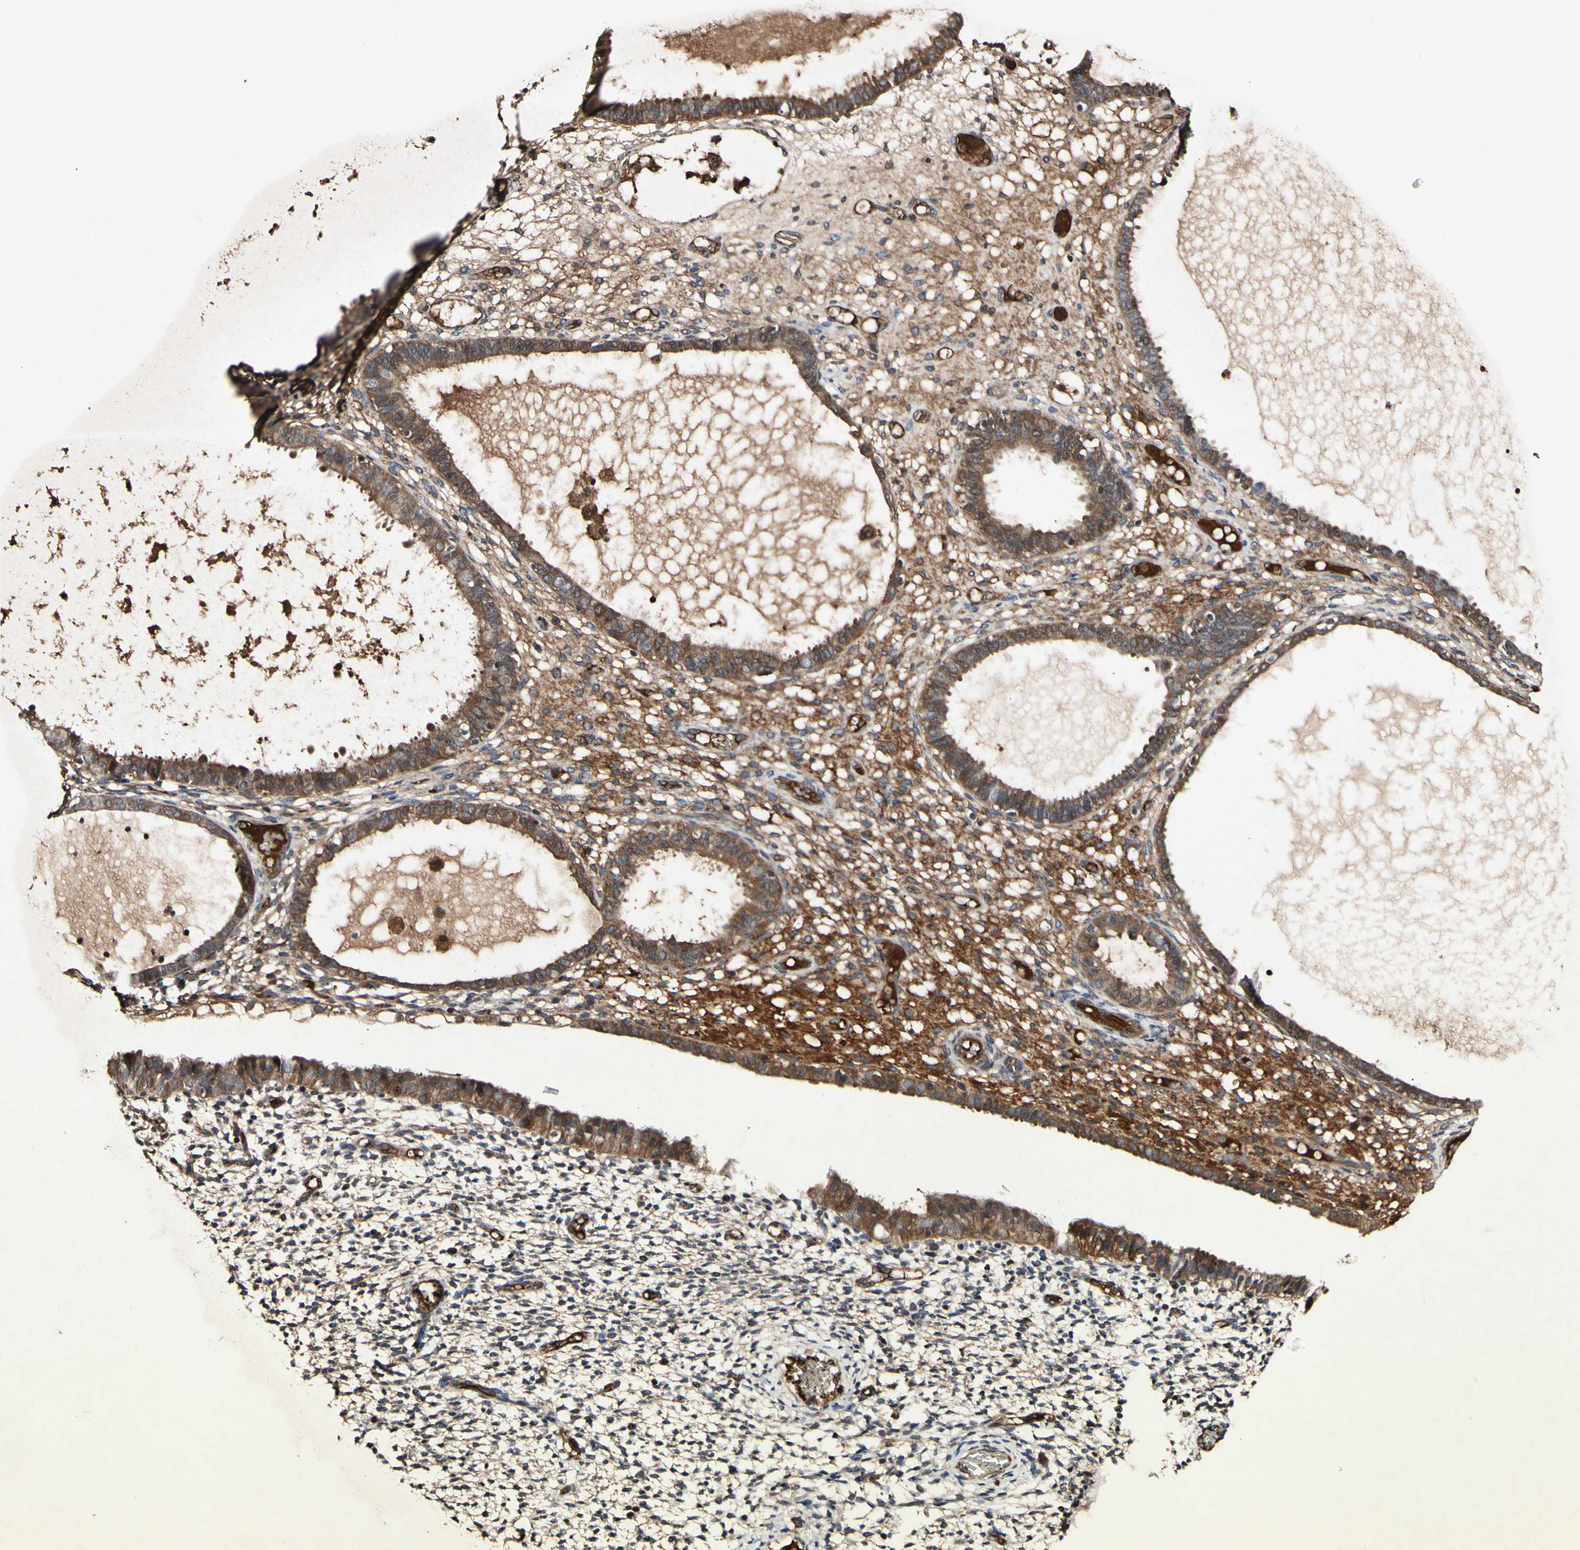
{"staining": {"intensity": "moderate", "quantity": "25%-75%", "location": "cytoplasmic/membranous"}, "tissue": "endometrium", "cell_type": "Cells in endometrial stroma", "image_type": "normal", "snomed": [{"axis": "morphology", "description": "Normal tissue, NOS"}, {"axis": "topography", "description": "Endometrium"}], "caption": "Immunohistochemistry (IHC) of benign endometrium exhibits medium levels of moderate cytoplasmic/membranous staining in approximately 25%-75% of cells in endometrial stroma. The staining was performed using DAB (3,3'-diaminobenzidine) to visualize the protein expression in brown, while the nuclei were stained in blue with hematoxylin (Magnification: 20x).", "gene": "PLAT", "patient": {"sex": "female", "age": 61}}